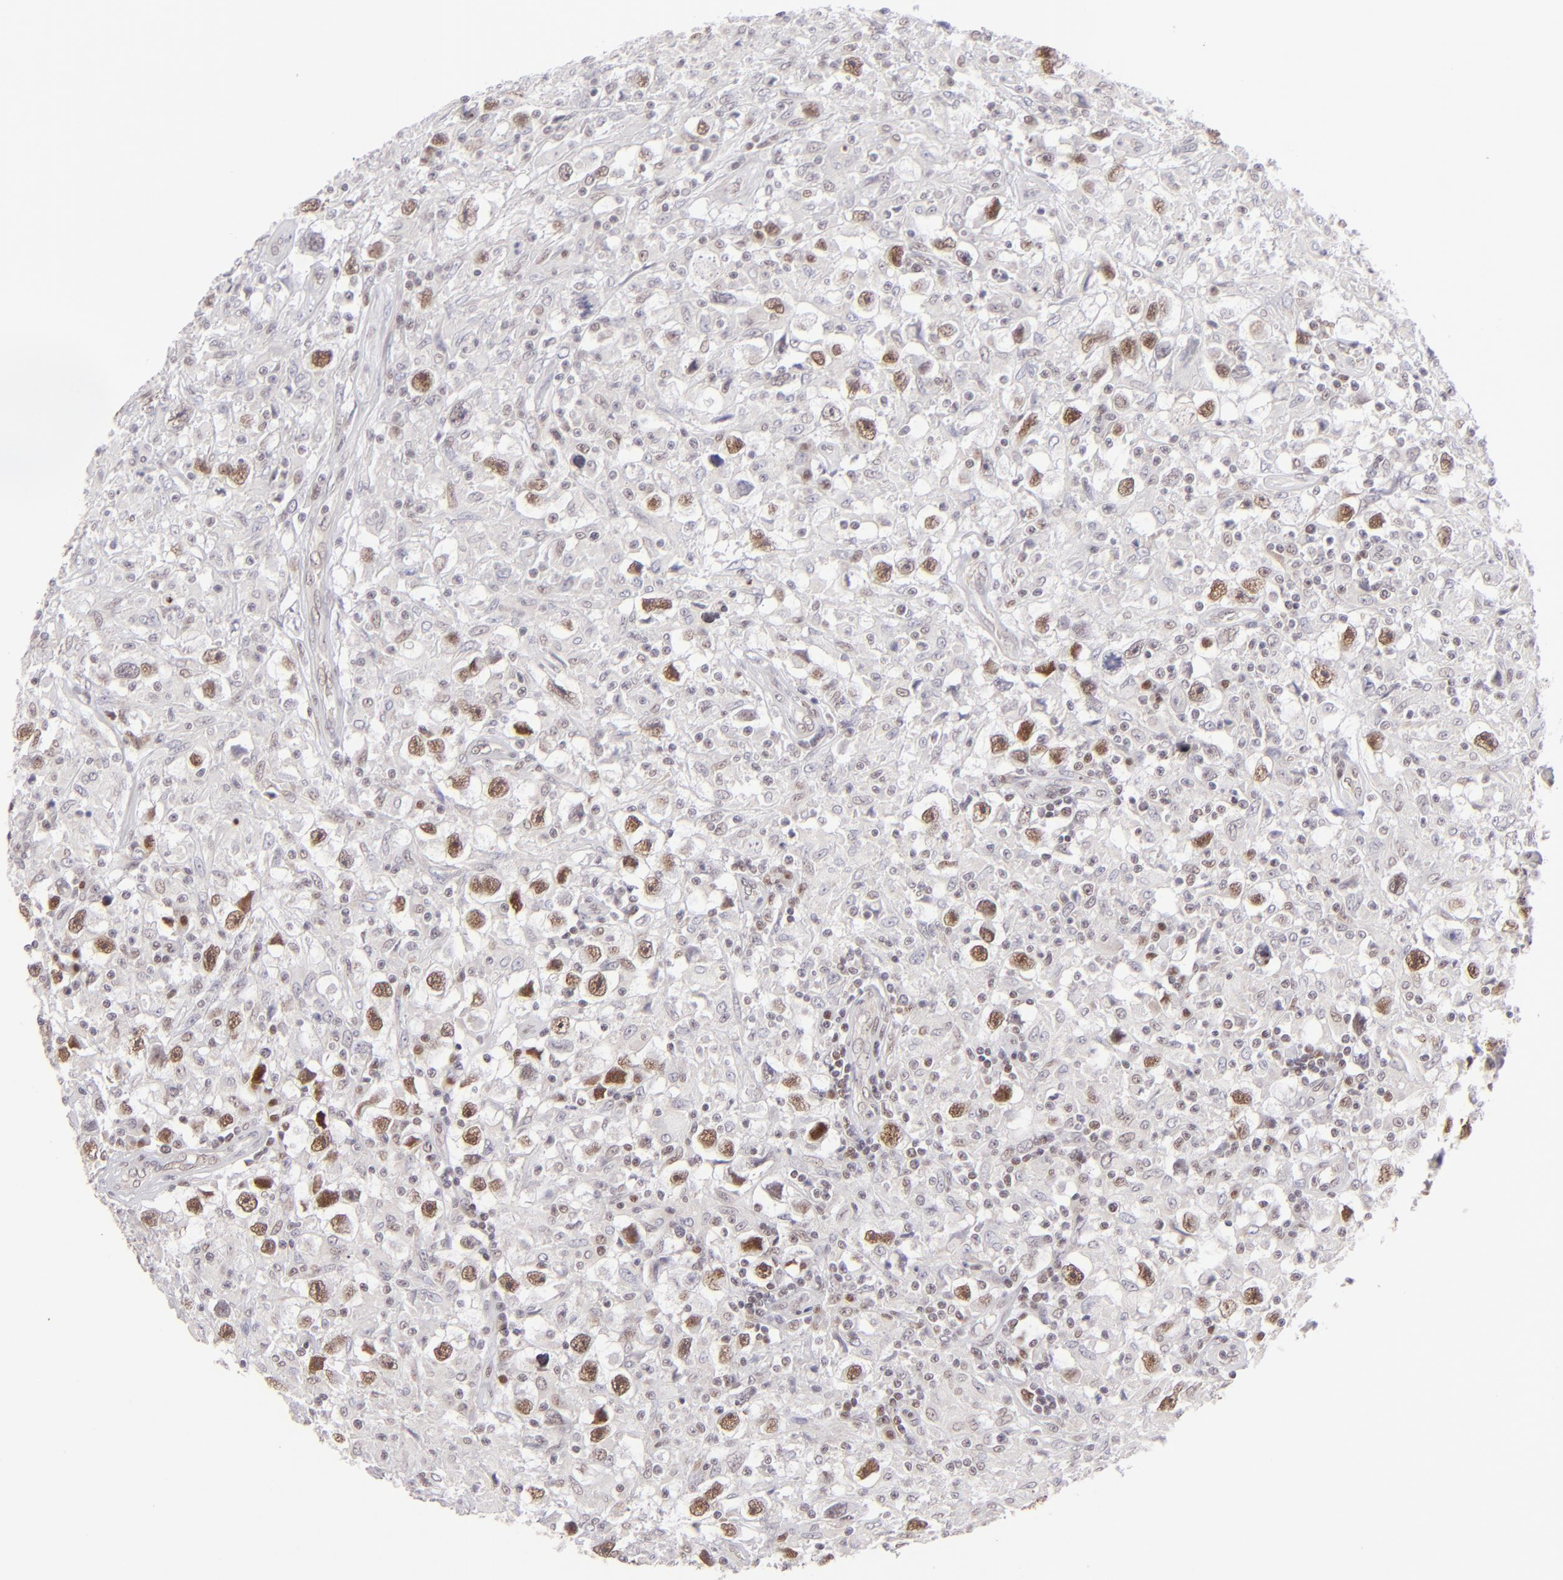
{"staining": {"intensity": "moderate", "quantity": "<25%", "location": "nuclear"}, "tissue": "testis cancer", "cell_type": "Tumor cells", "image_type": "cancer", "snomed": [{"axis": "morphology", "description": "Seminoma, NOS"}, {"axis": "topography", "description": "Testis"}], "caption": "A micrograph of human testis seminoma stained for a protein reveals moderate nuclear brown staining in tumor cells. The staining was performed using DAB to visualize the protein expression in brown, while the nuclei were stained in blue with hematoxylin (Magnification: 20x).", "gene": "POU2F1", "patient": {"sex": "male", "age": 34}}